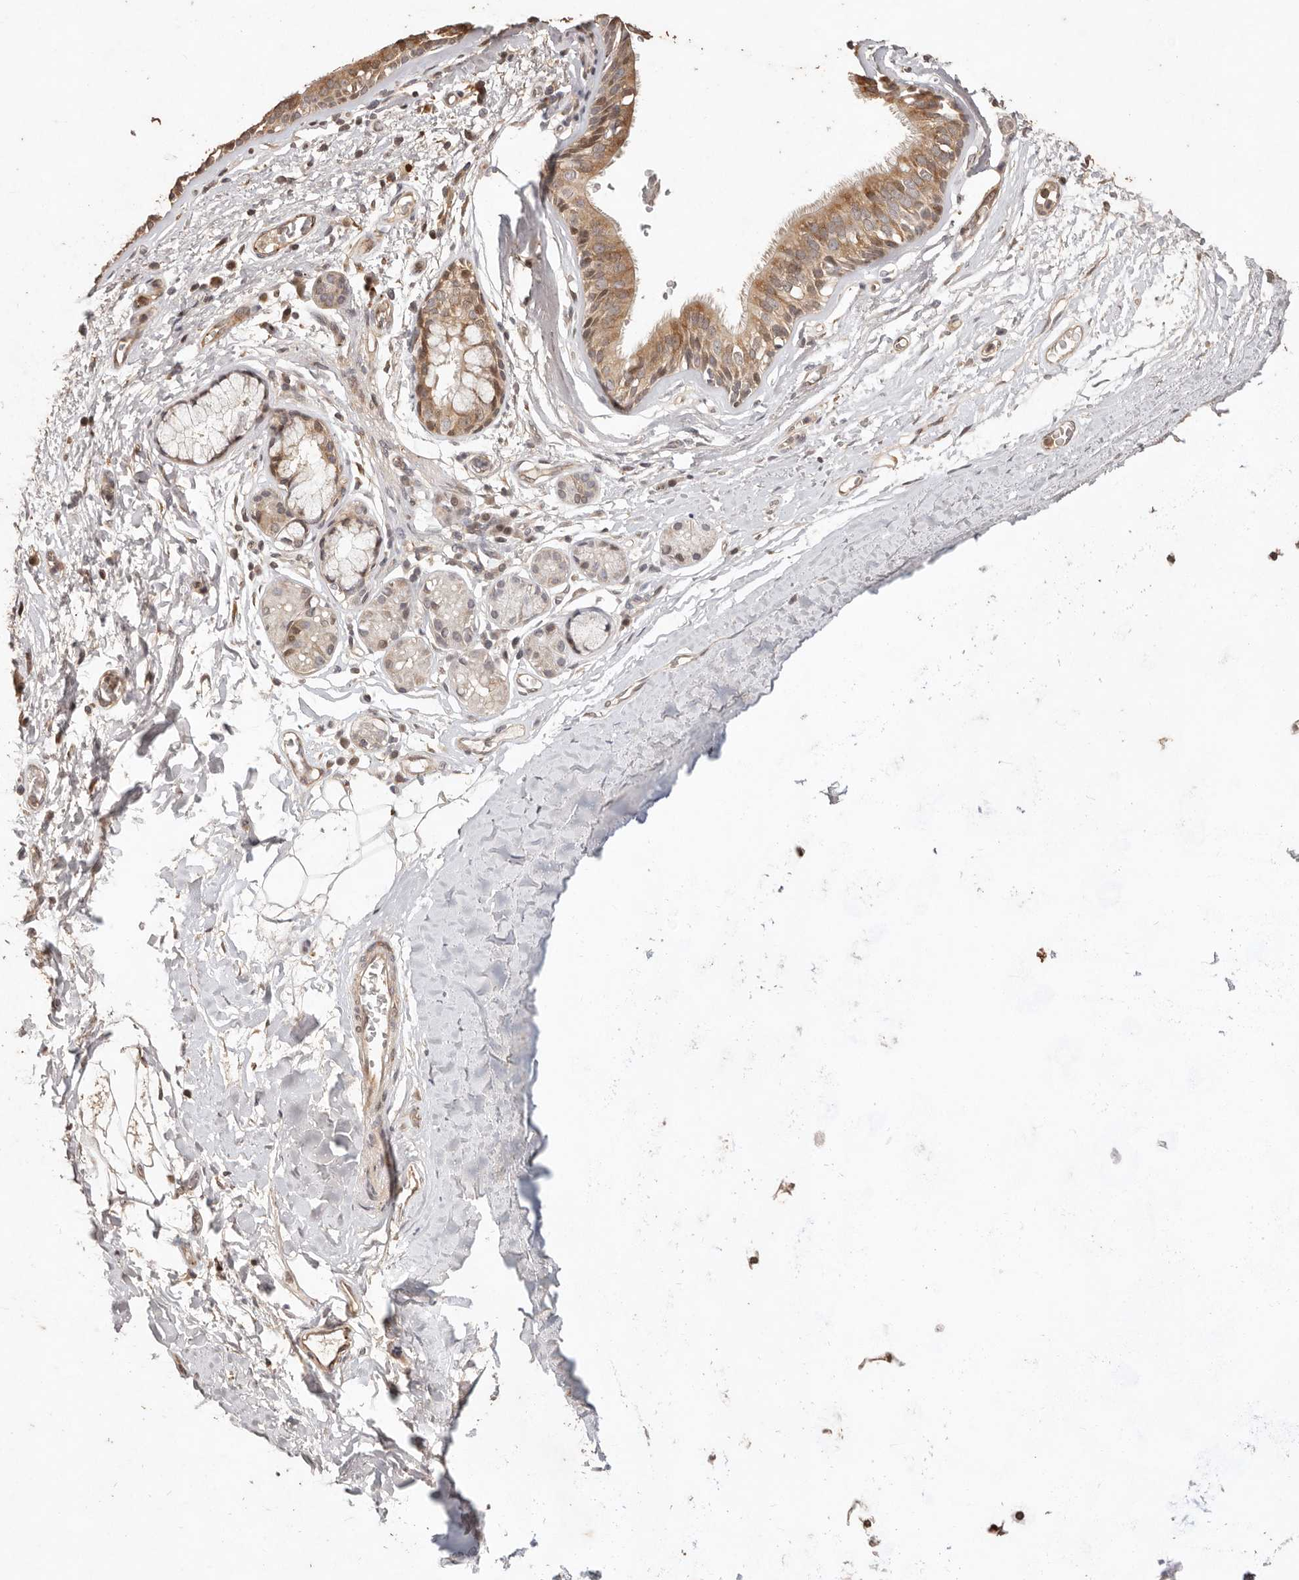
{"staining": {"intensity": "moderate", "quantity": ">75%", "location": "cytoplasmic/membranous"}, "tissue": "bronchus", "cell_type": "Respiratory epithelial cells", "image_type": "normal", "snomed": [{"axis": "morphology", "description": "Normal tissue, NOS"}, {"axis": "topography", "description": "Cartilage tissue"}], "caption": "Immunohistochemistry of normal bronchus shows medium levels of moderate cytoplasmic/membranous positivity in about >75% of respiratory epithelial cells.", "gene": "KIF9", "patient": {"sex": "female", "age": 63}}